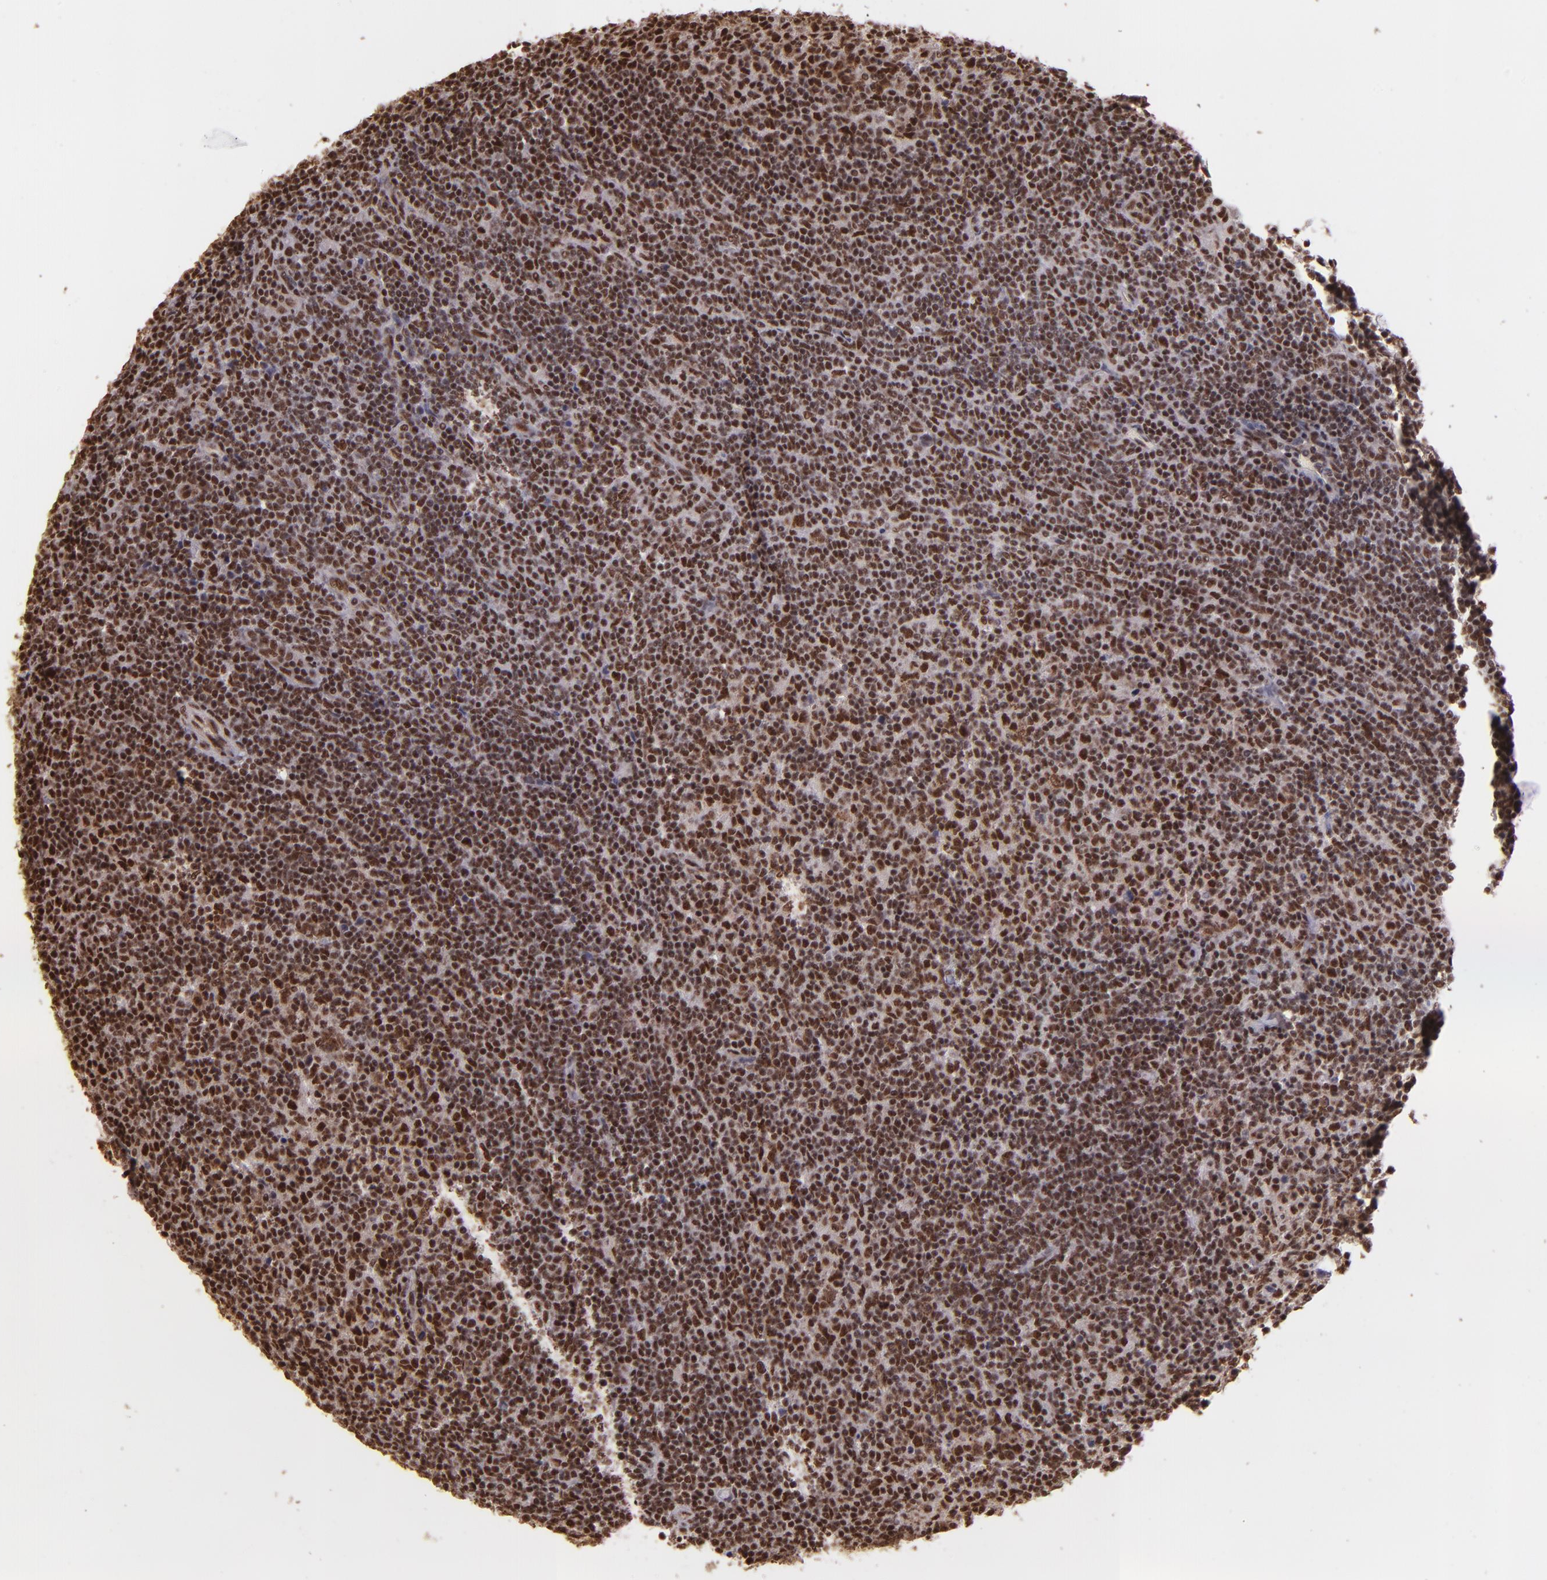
{"staining": {"intensity": "strong", "quantity": ">75%", "location": "cytoplasmic/membranous,nuclear"}, "tissue": "lymphoma", "cell_type": "Tumor cells", "image_type": "cancer", "snomed": [{"axis": "morphology", "description": "Malignant lymphoma, non-Hodgkin's type, Low grade"}, {"axis": "topography", "description": "Lymph node"}], "caption": "Lymphoma was stained to show a protein in brown. There is high levels of strong cytoplasmic/membranous and nuclear expression in approximately >75% of tumor cells.", "gene": "PQBP1", "patient": {"sex": "male", "age": 70}}